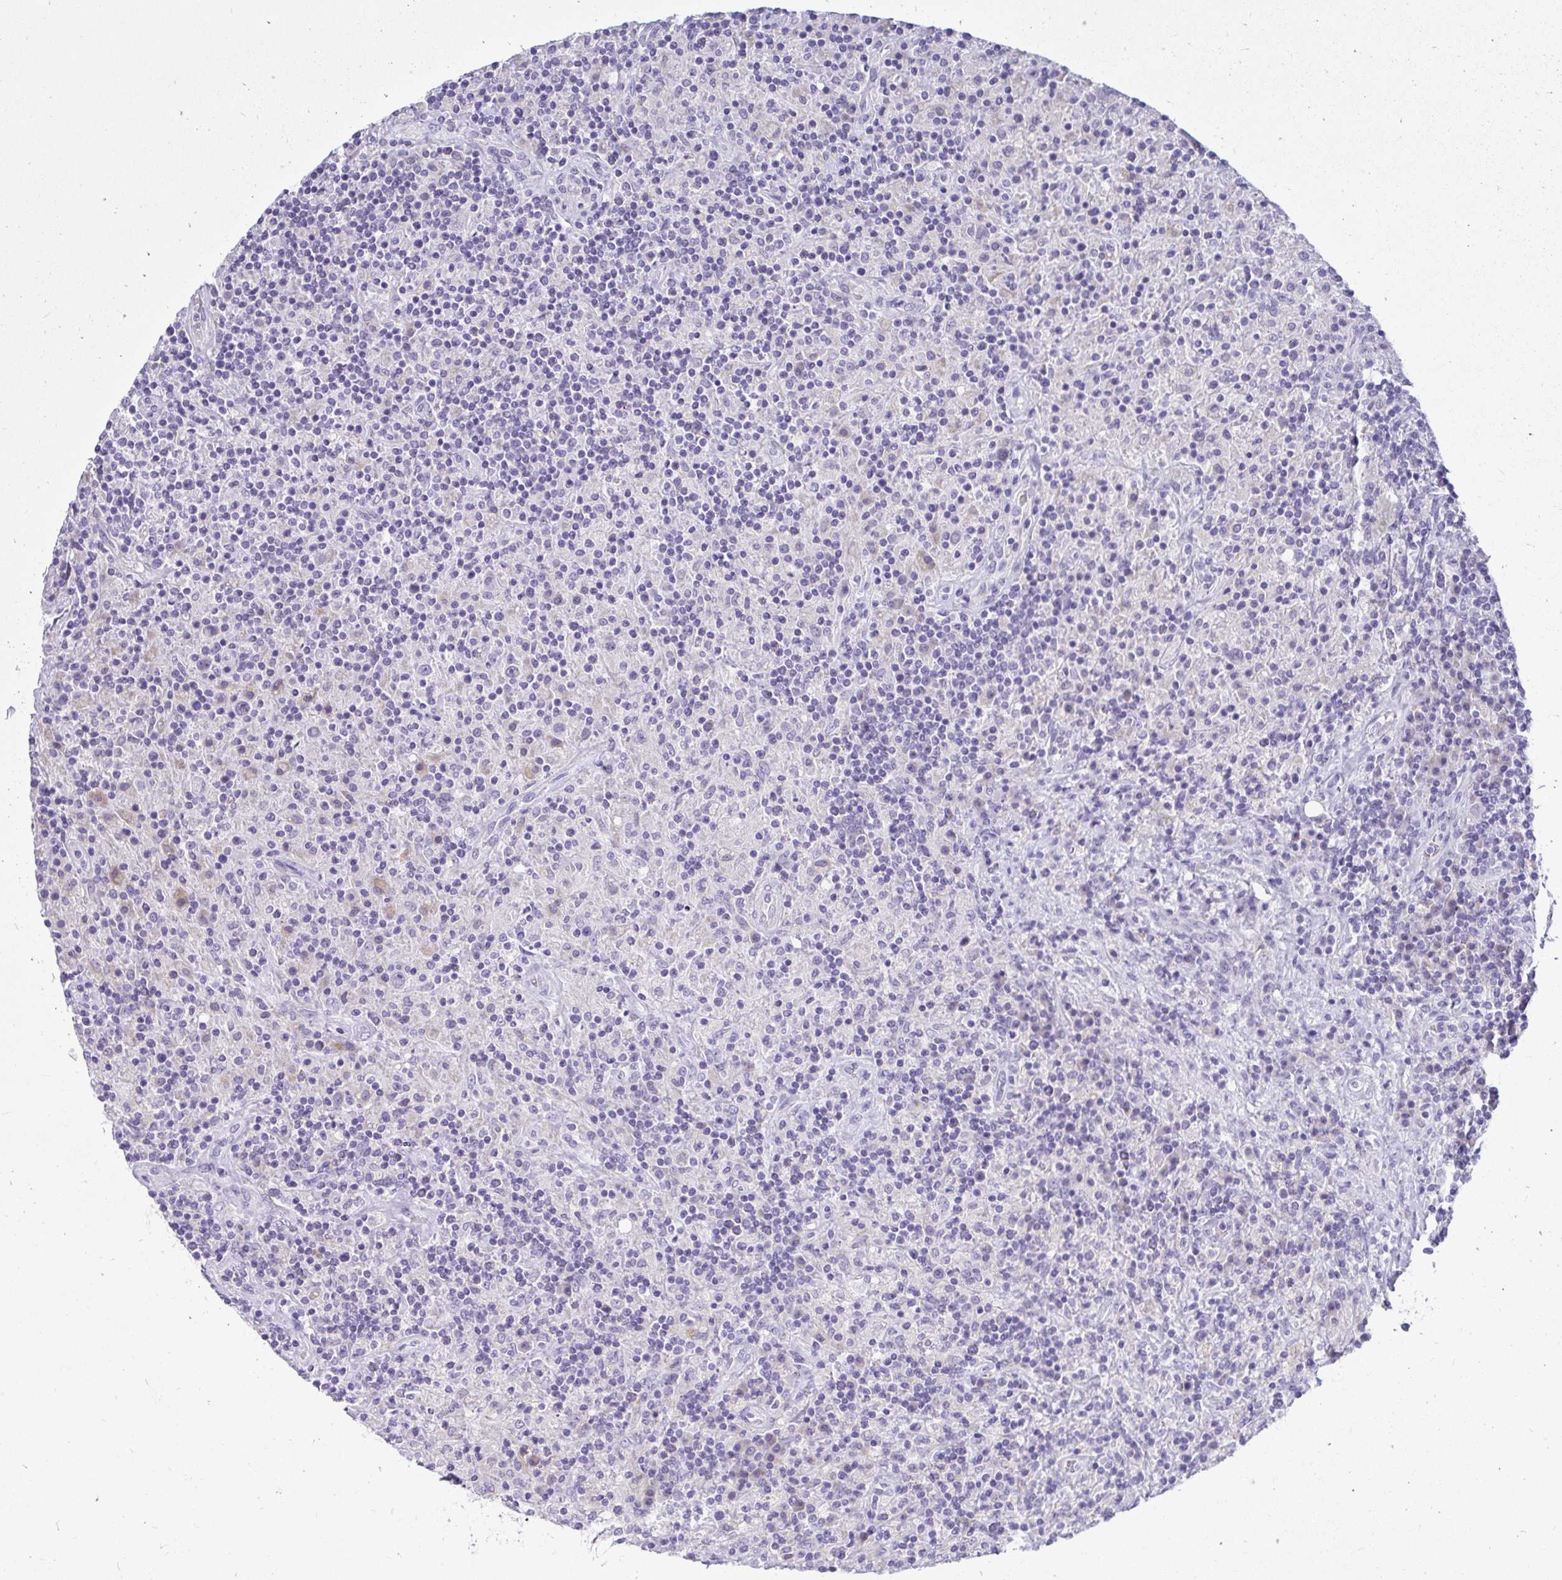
{"staining": {"intensity": "negative", "quantity": "none", "location": "none"}, "tissue": "lymphoma", "cell_type": "Tumor cells", "image_type": "cancer", "snomed": [{"axis": "morphology", "description": "Hodgkin's disease, NOS"}, {"axis": "topography", "description": "Lymph node"}], "caption": "Lymphoma was stained to show a protein in brown. There is no significant expression in tumor cells.", "gene": "PKN3", "patient": {"sex": "male", "age": 70}}